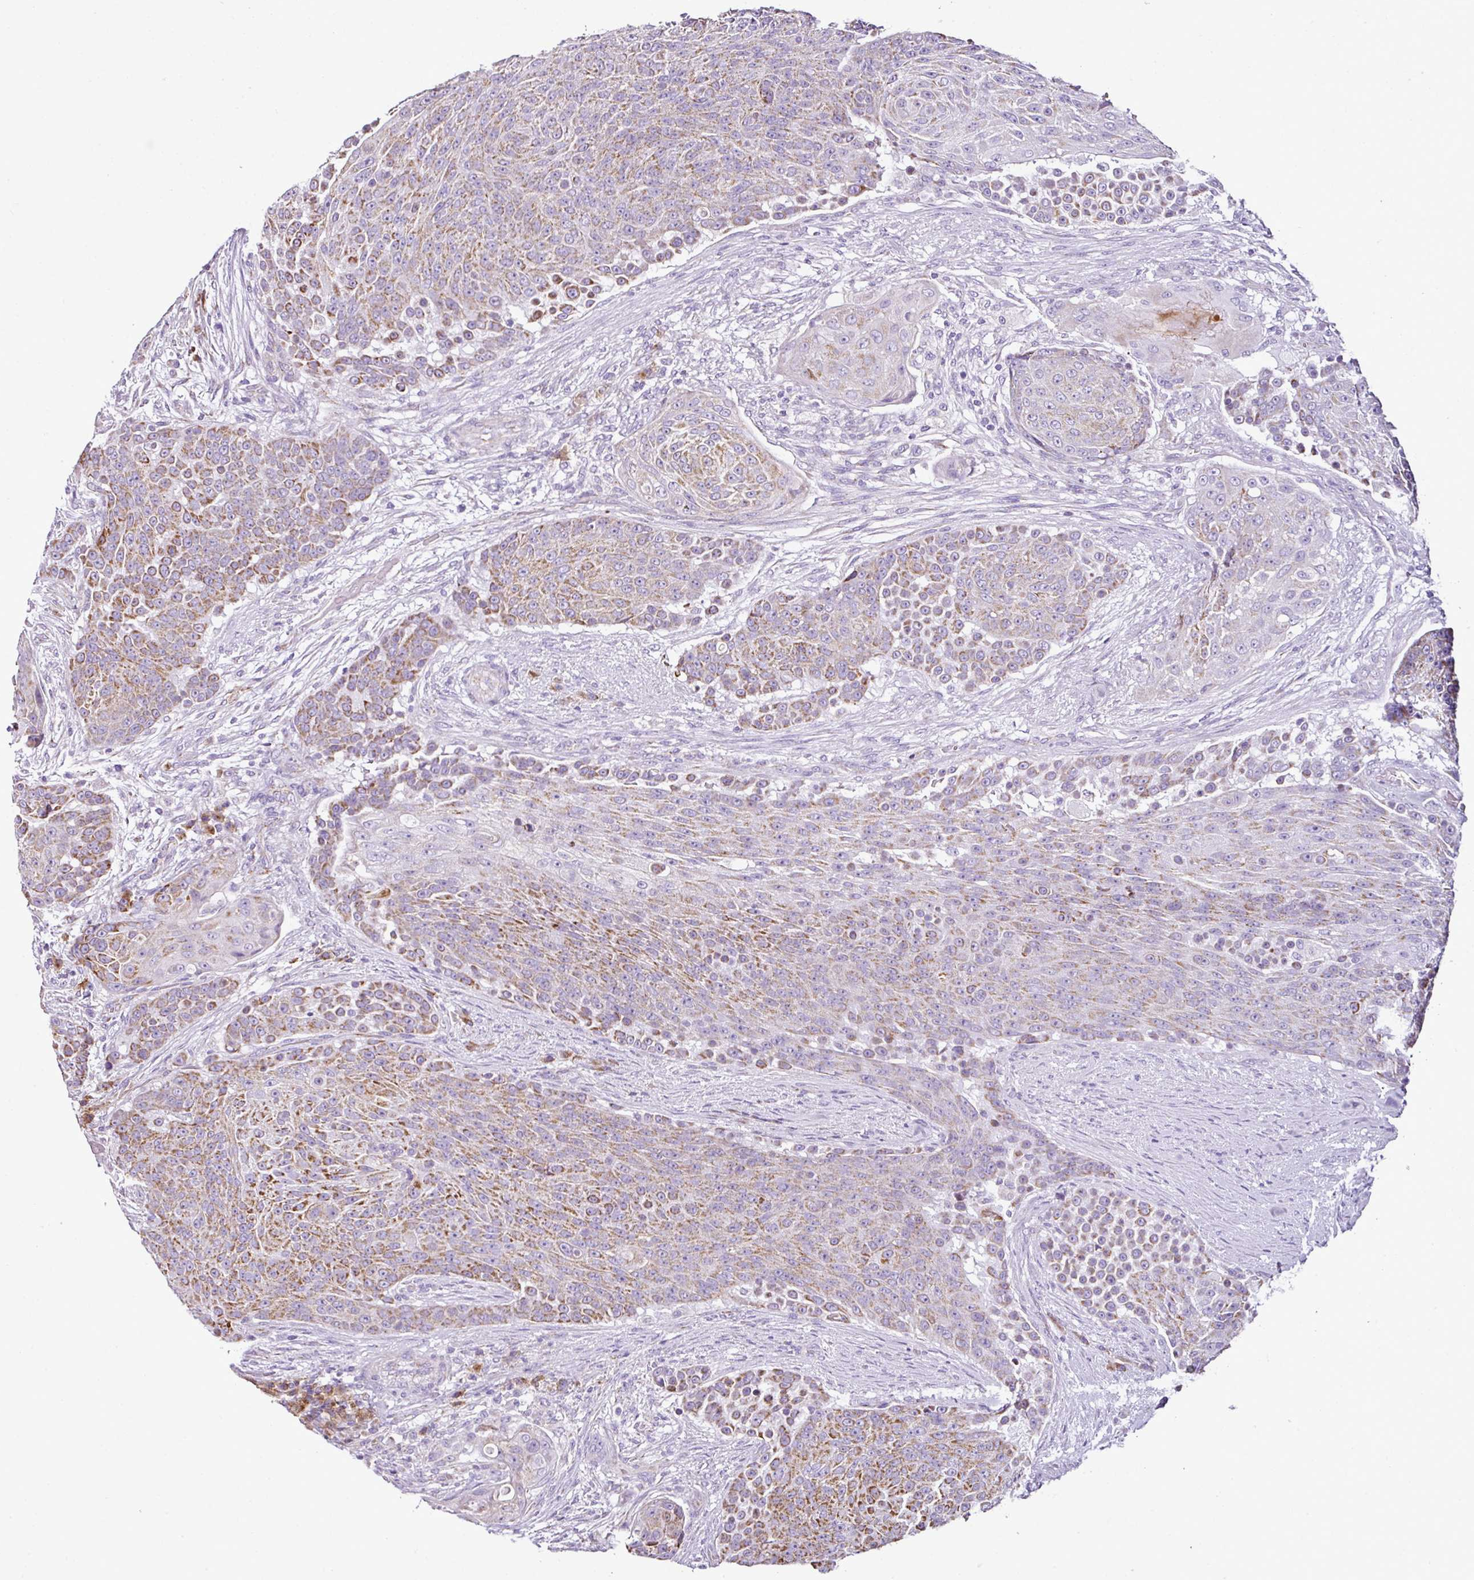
{"staining": {"intensity": "moderate", "quantity": "25%-75%", "location": "cytoplasmic/membranous"}, "tissue": "urothelial cancer", "cell_type": "Tumor cells", "image_type": "cancer", "snomed": [{"axis": "morphology", "description": "Urothelial carcinoma, High grade"}, {"axis": "topography", "description": "Urinary bladder"}], "caption": "Tumor cells display medium levels of moderate cytoplasmic/membranous staining in about 25%-75% of cells in human high-grade urothelial carcinoma. The protein is shown in brown color, while the nuclei are stained blue.", "gene": "DPAGT1", "patient": {"sex": "female", "age": 63}}